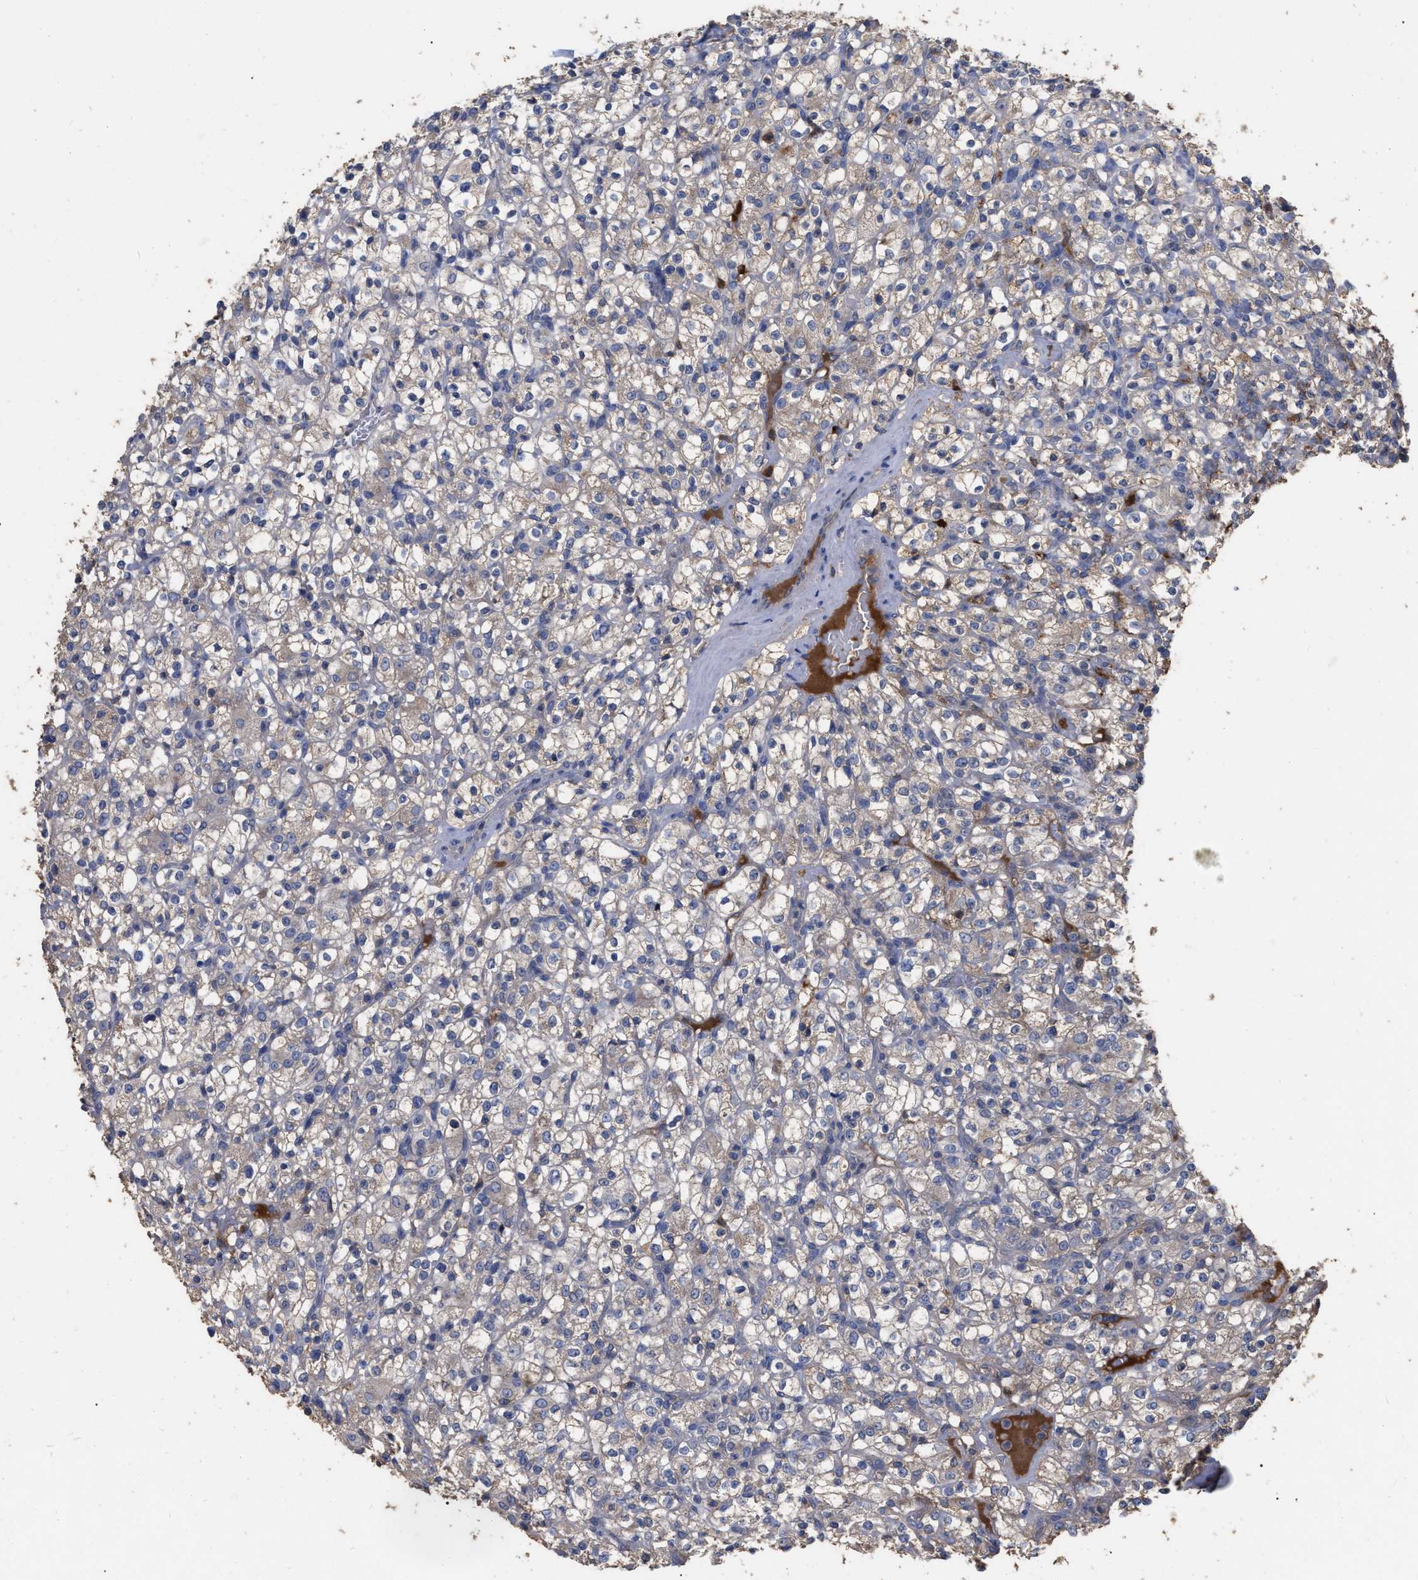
{"staining": {"intensity": "negative", "quantity": "none", "location": "none"}, "tissue": "renal cancer", "cell_type": "Tumor cells", "image_type": "cancer", "snomed": [{"axis": "morphology", "description": "Normal tissue, NOS"}, {"axis": "morphology", "description": "Adenocarcinoma, NOS"}, {"axis": "topography", "description": "Kidney"}], "caption": "DAB immunohistochemical staining of human renal adenocarcinoma shows no significant staining in tumor cells.", "gene": "GPR179", "patient": {"sex": "female", "age": 72}}